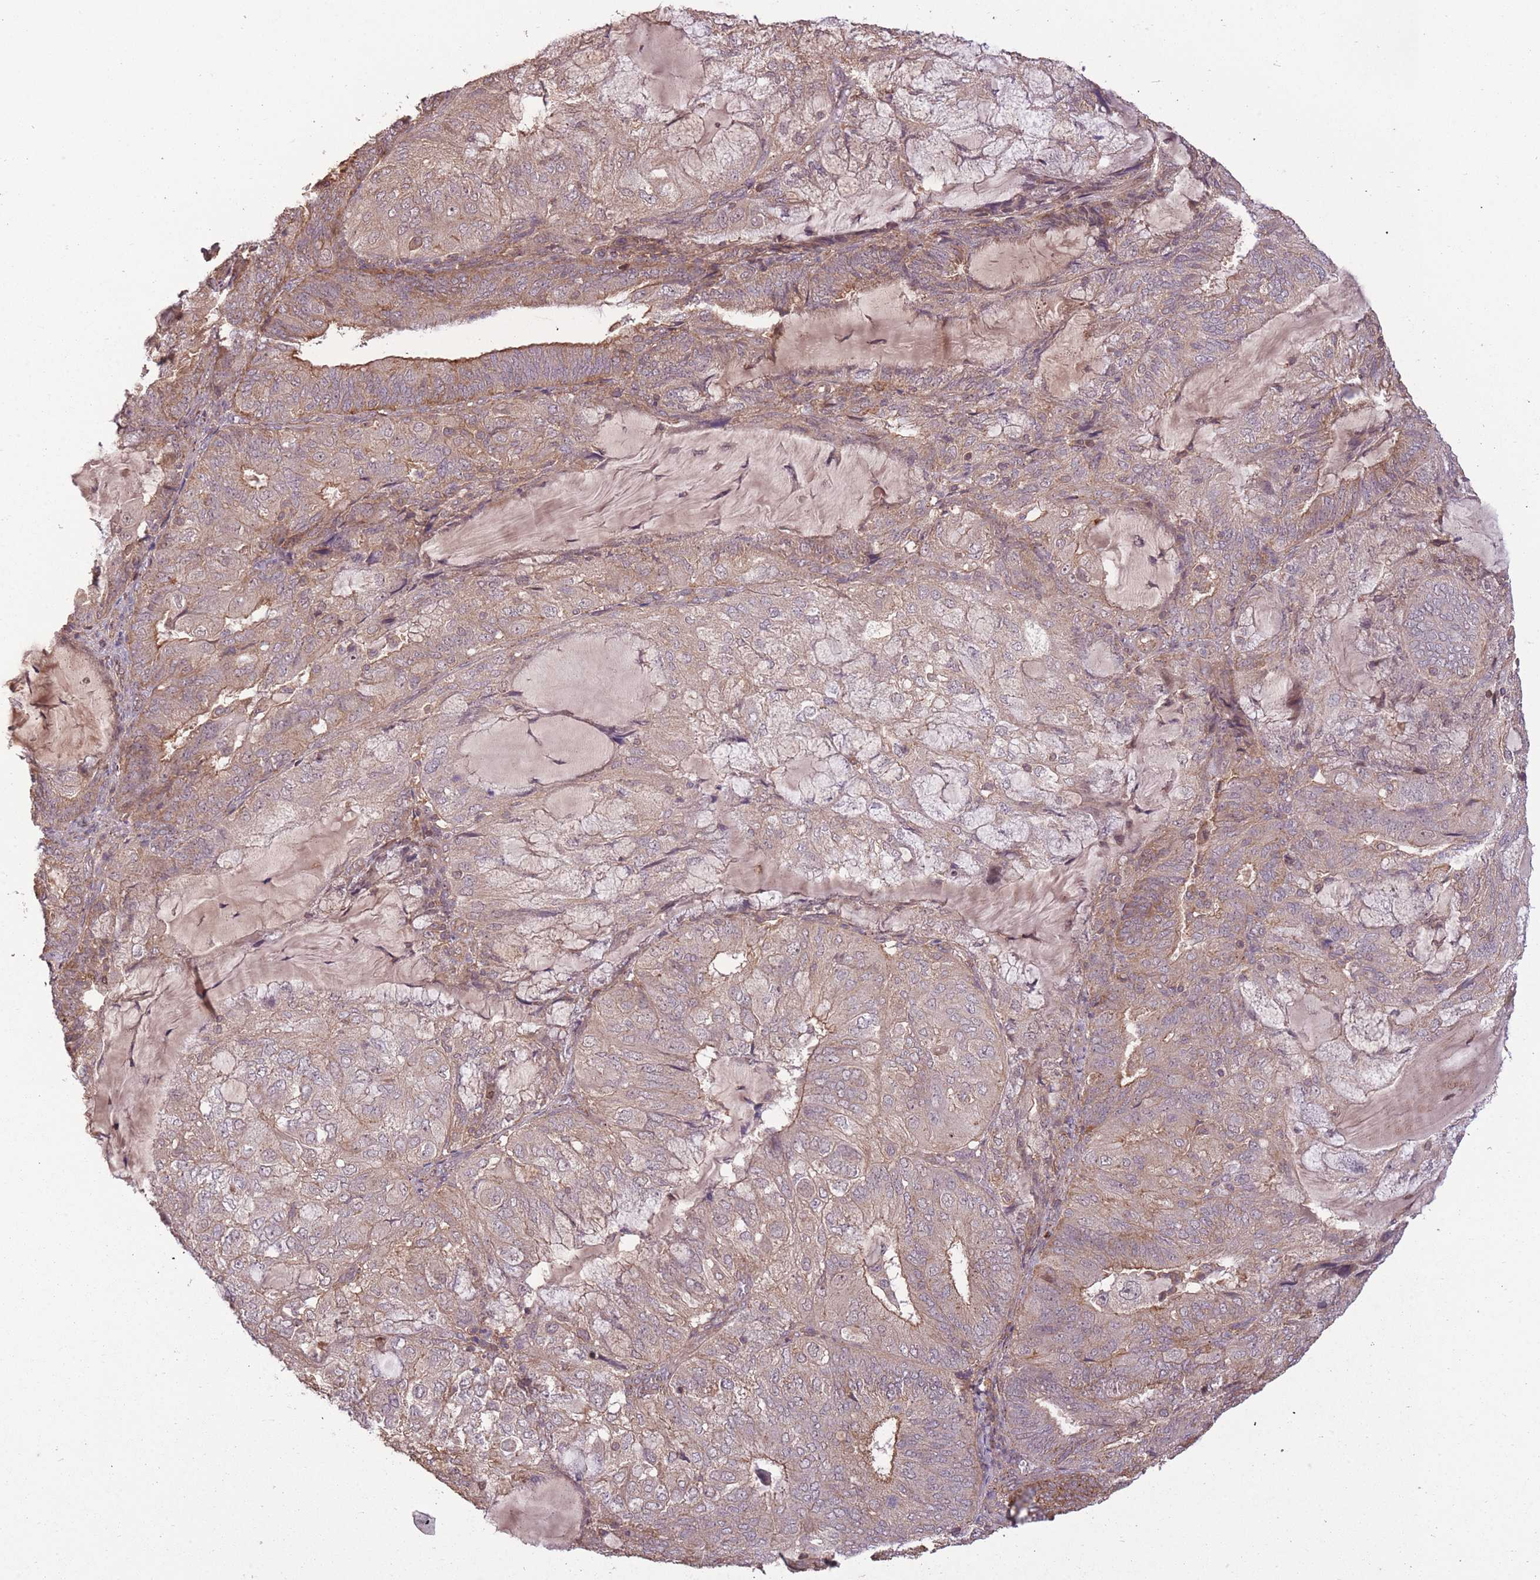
{"staining": {"intensity": "moderate", "quantity": "25%-75%", "location": "cytoplasmic/membranous"}, "tissue": "endometrial cancer", "cell_type": "Tumor cells", "image_type": "cancer", "snomed": [{"axis": "morphology", "description": "Adenocarcinoma, NOS"}, {"axis": "topography", "description": "Endometrium"}], "caption": "The image reveals immunohistochemical staining of endometrial adenocarcinoma. There is moderate cytoplasmic/membranous staining is seen in about 25%-75% of tumor cells.", "gene": "POLR3F", "patient": {"sex": "female", "age": 81}}